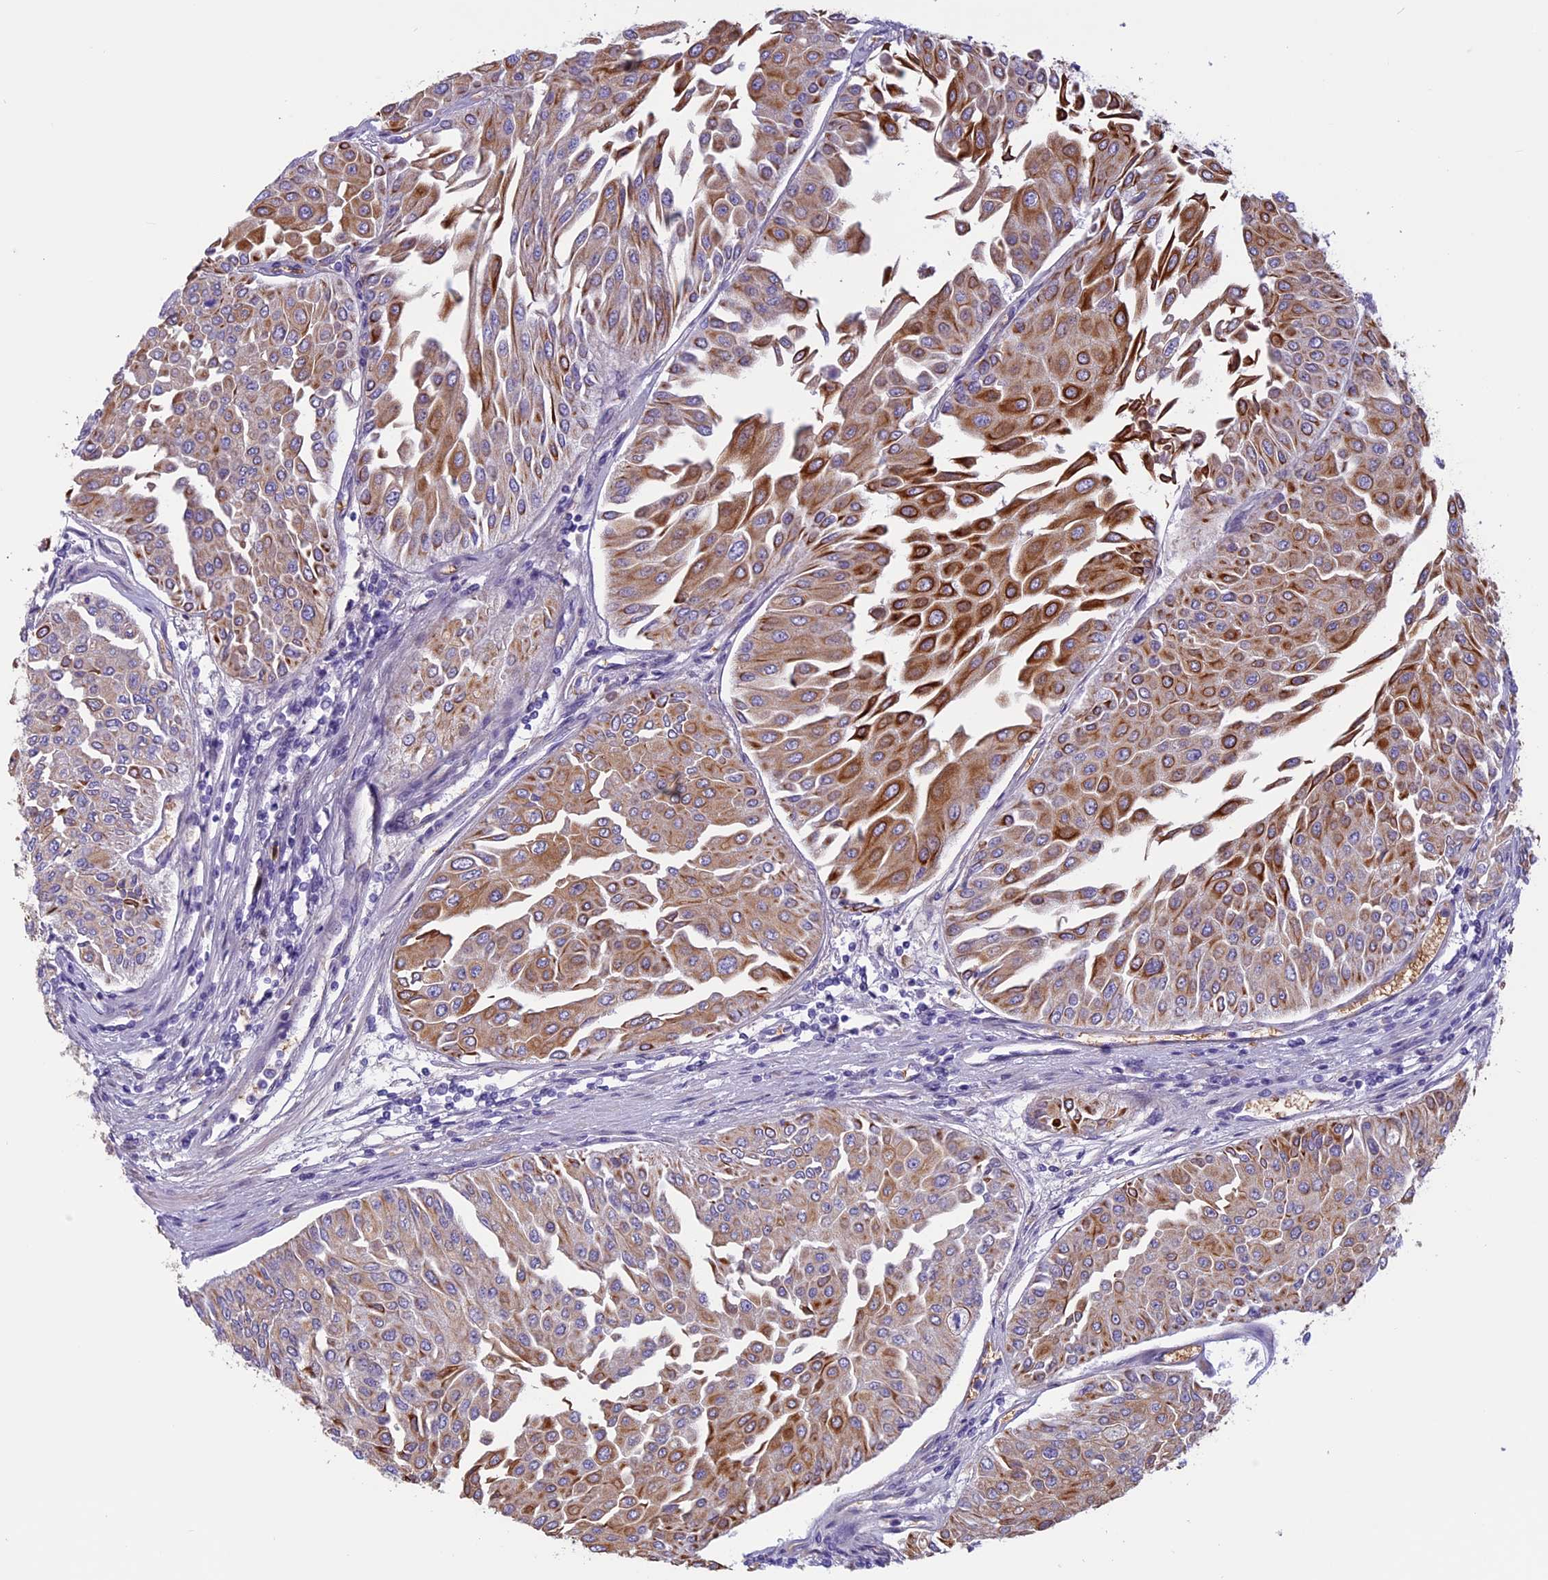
{"staining": {"intensity": "moderate", "quantity": ">75%", "location": "cytoplasmic/membranous"}, "tissue": "urothelial cancer", "cell_type": "Tumor cells", "image_type": "cancer", "snomed": [{"axis": "morphology", "description": "Urothelial carcinoma, Low grade"}, {"axis": "topography", "description": "Urinary bladder"}], "caption": "Protein analysis of urothelial cancer tissue displays moderate cytoplasmic/membranous expression in about >75% of tumor cells. Using DAB (brown) and hematoxylin (blue) stains, captured at high magnification using brightfield microscopy.", "gene": "ANGPTL2", "patient": {"sex": "male", "age": 67}}